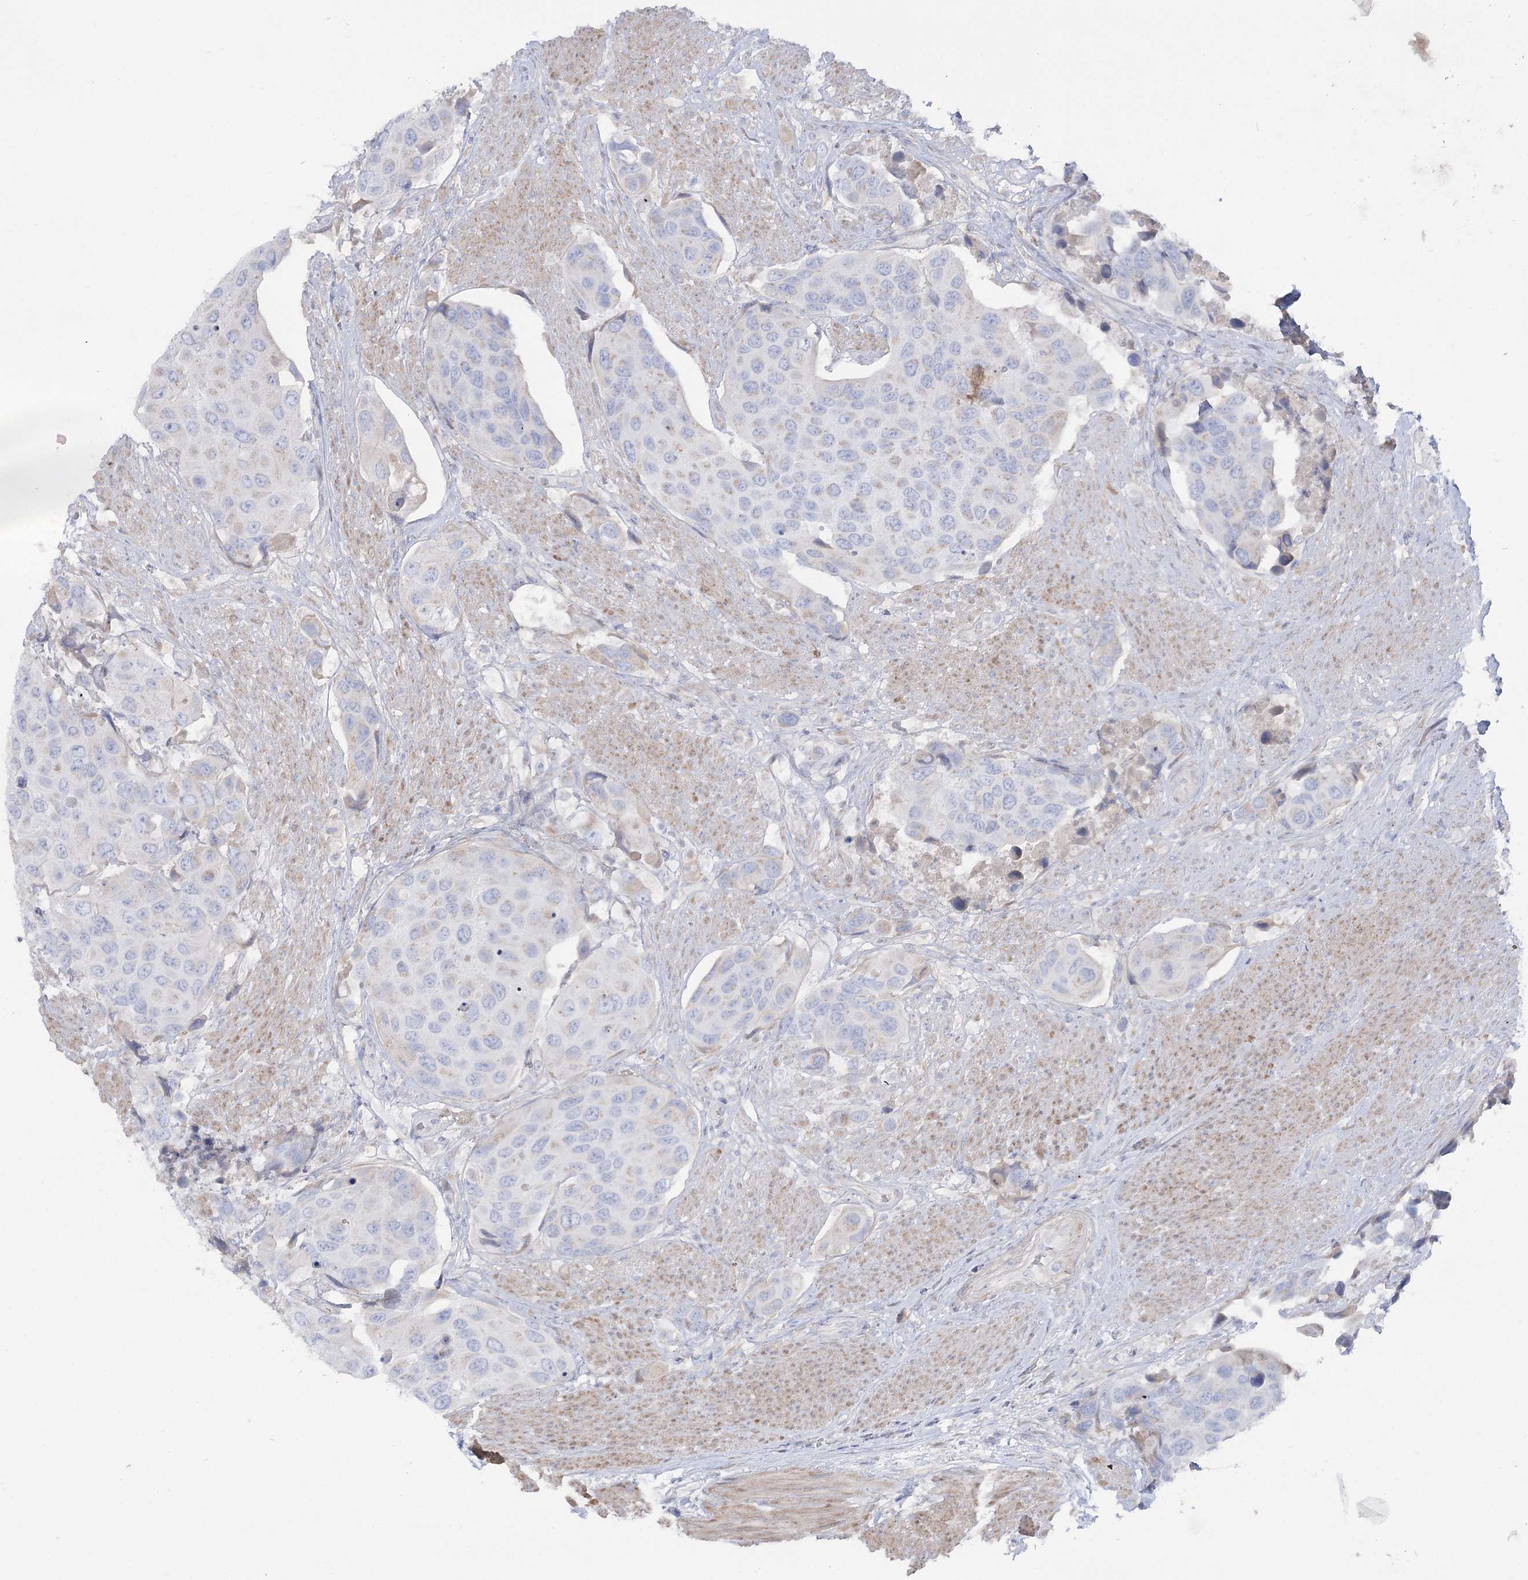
{"staining": {"intensity": "negative", "quantity": "none", "location": "none"}, "tissue": "urothelial cancer", "cell_type": "Tumor cells", "image_type": "cancer", "snomed": [{"axis": "morphology", "description": "Urothelial carcinoma, High grade"}, {"axis": "topography", "description": "Urinary bladder"}], "caption": "An IHC histopathology image of urothelial cancer is shown. There is no staining in tumor cells of urothelial cancer.", "gene": "GBF1", "patient": {"sex": "male", "age": 74}}